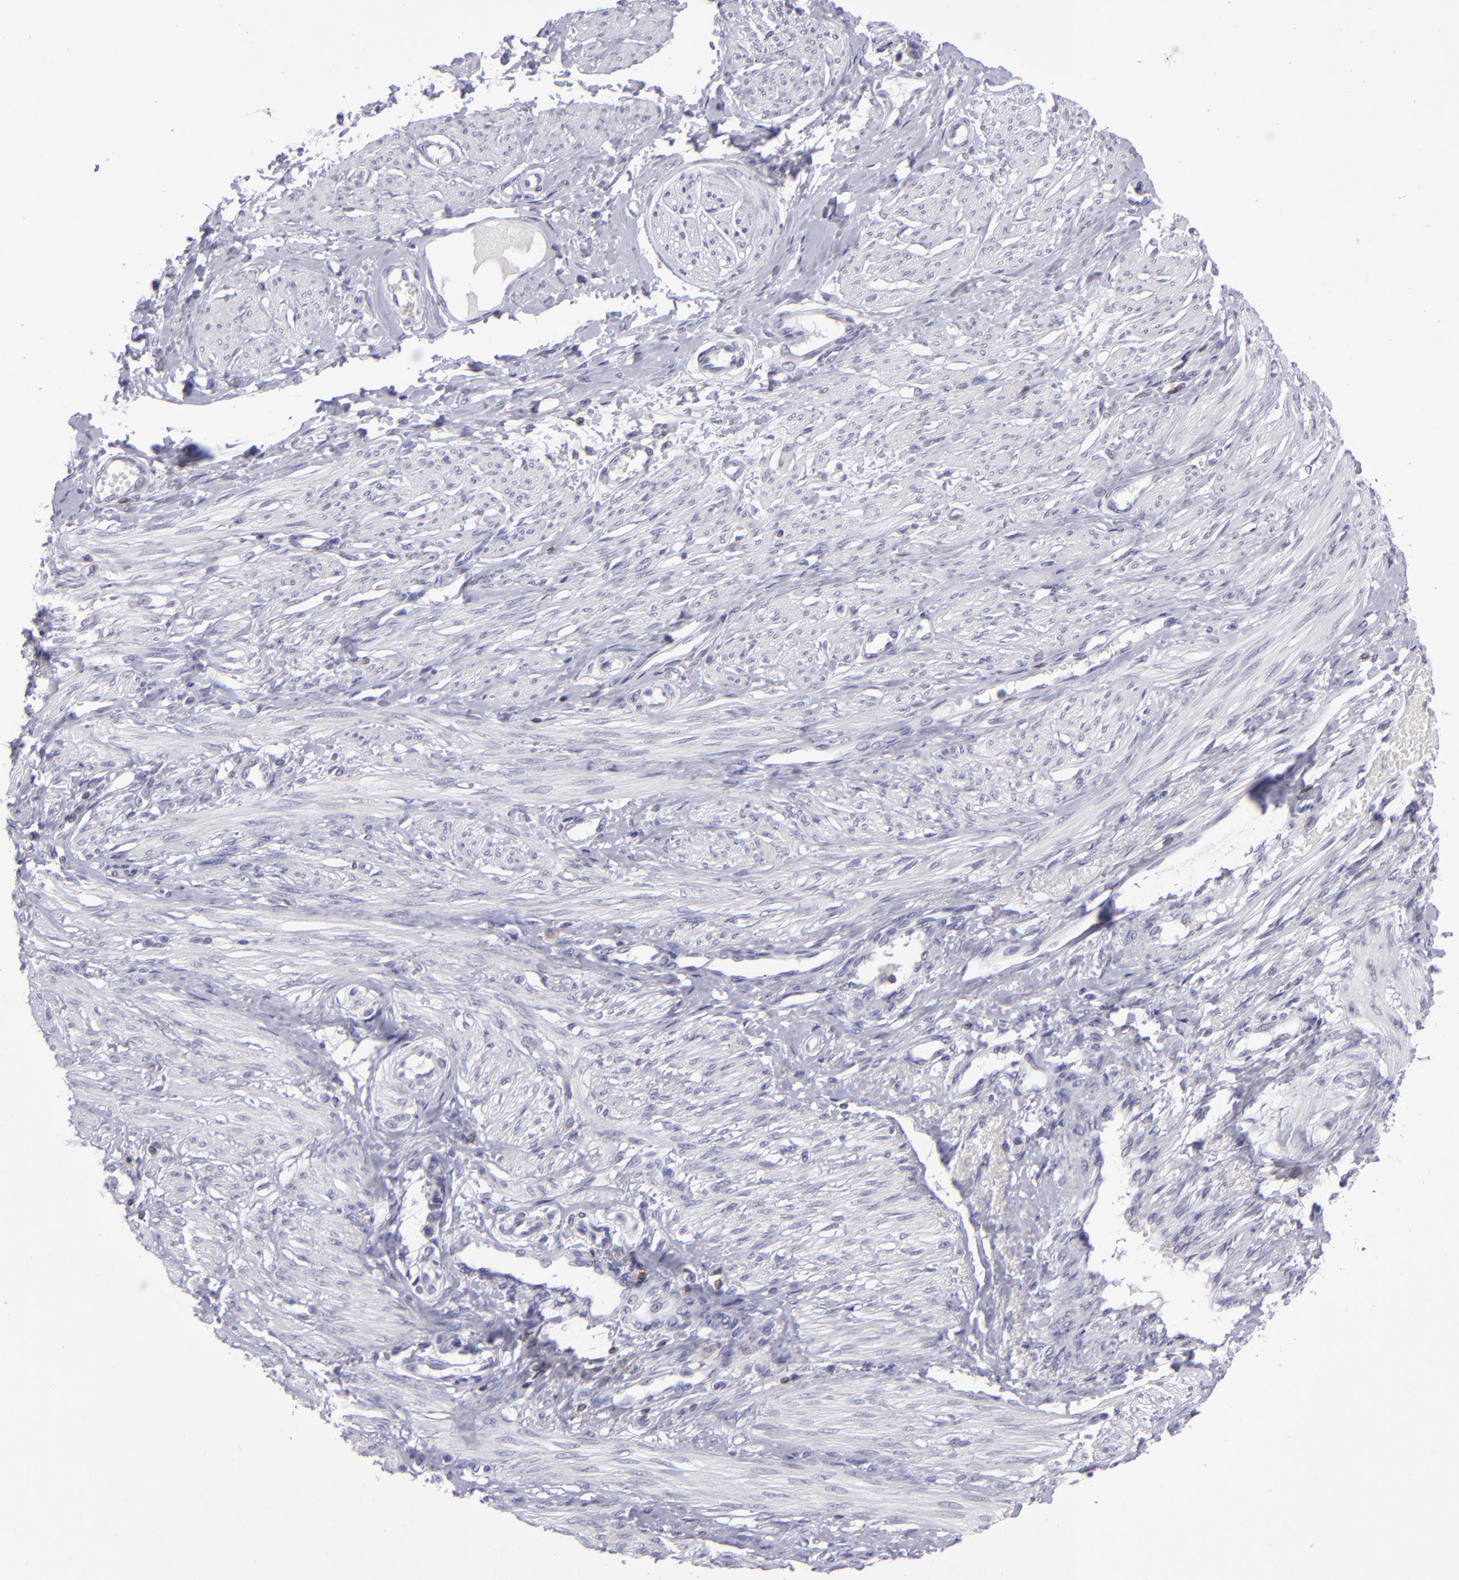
{"staining": {"intensity": "negative", "quantity": "none", "location": "none"}, "tissue": "smooth muscle", "cell_type": "Smooth muscle cells", "image_type": "normal", "snomed": [{"axis": "morphology", "description": "Normal tissue, NOS"}, {"axis": "topography", "description": "Smooth muscle"}, {"axis": "topography", "description": "Uterus"}], "caption": "A high-resolution micrograph shows immunohistochemistry (IHC) staining of benign smooth muscle, which reveals no significant staining in smooth muscle cells. (DAB (3,3'-diaminobenzidine) immunohistochemistry (IHC), high magnification).", "gene": "CD48", "patient": {"sex": "female", "age": 39}}